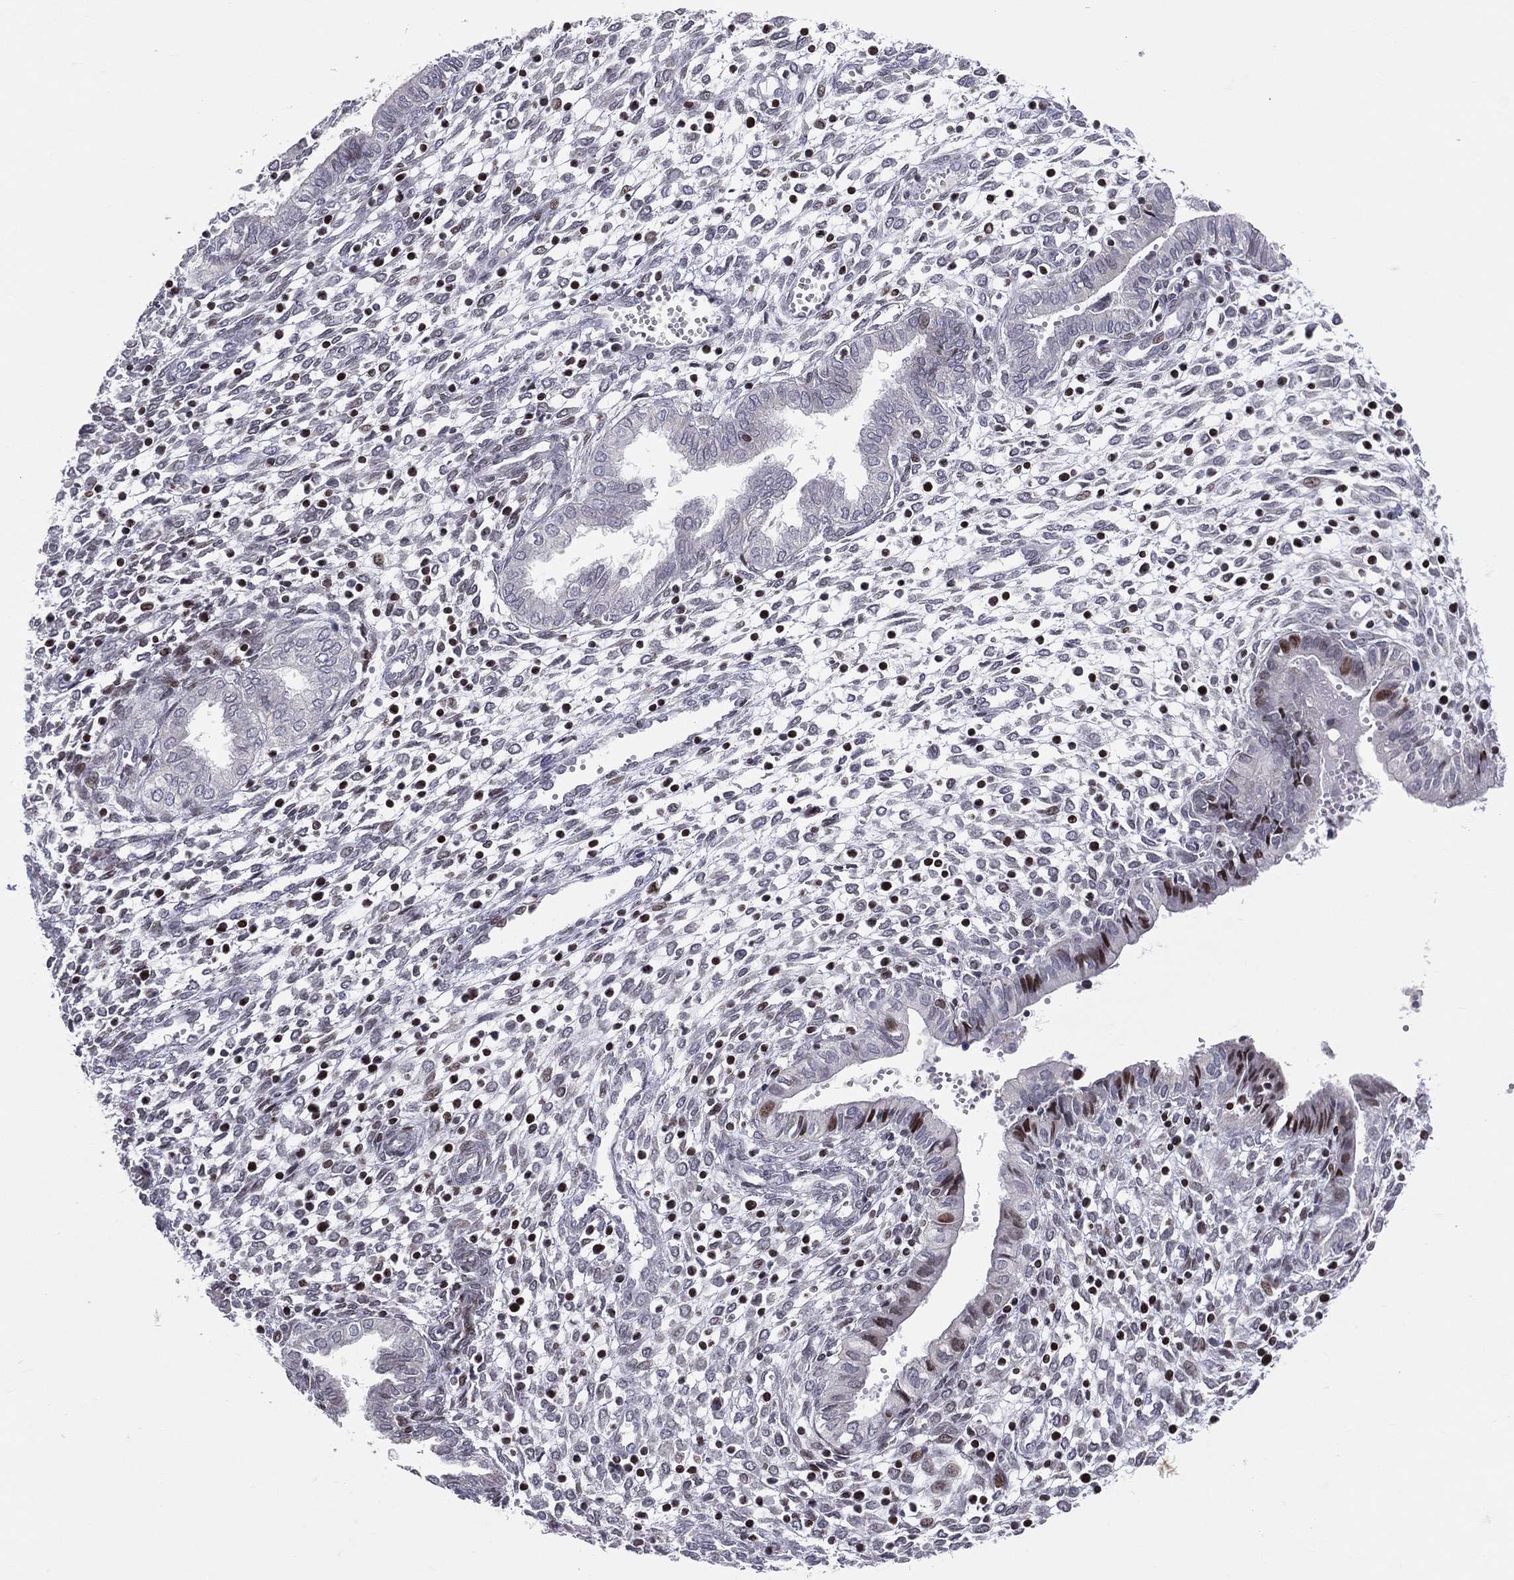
{"staining": {"intensity": "moderate", "quantity": "25%-75%", "location": "nuclear"}, "tissue": "endometrium", "cell_type": "Cells in endometrial stroma", "image_type": "normal", "snomed": [{"axis": "morphology", "description": "Normal tissue, NOS"}, {"axis": "topography", "description": "Endometrium"}], "caption": "Immunohistochemistry (IHC) staining of unremarkable endometrium, which reveals medium levels of moderate nuclear staining in approximately 25%-75% of cells in endometrial stroma indicating moderate nuclear protein positivity. The staining was performed using DAB (3,3'-diaminobenzidine) (brown) for protein detection and nuclei were counterstained in hematoxylin (blue).", "gene": "DBF4B", "patient": {"sex": "female", "age": 43}}